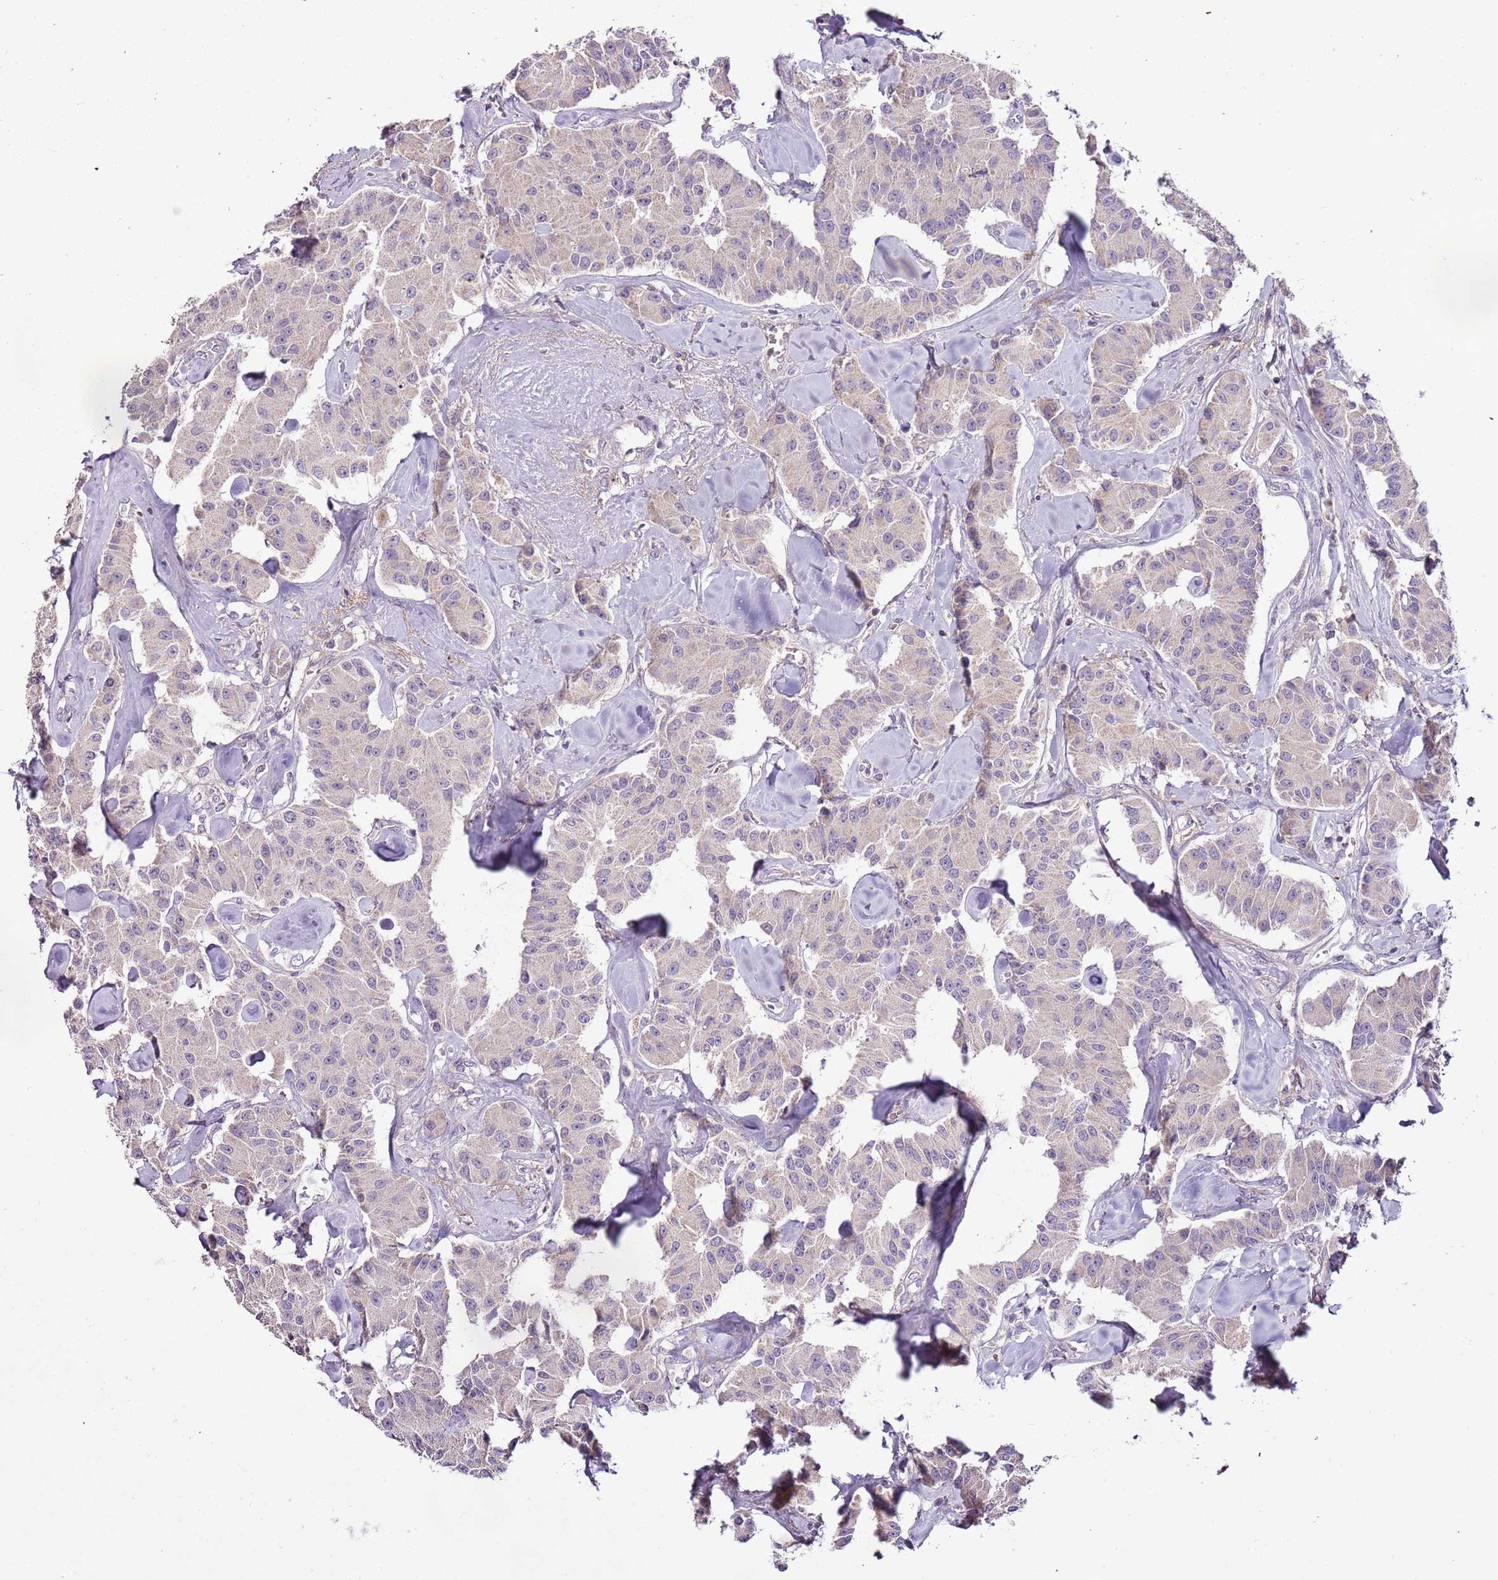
{"staining": {"intensity": "weak", "quantity": "<25%", "location": "cytoplasmic/membranous"}, "tissue": "carcinoid", "cell_type": "Tumor cells", "image_type": "cancer", "snomed": [{"axis": "morphology", "description": "Carcinoid, malignant, NOS"}, {"axis": "topography", "description": "Pancreas"}], "caption": "Human carcinoid stained for a protein using IHC exhibits no positivity in tumor cells.", "gene": "CMKLR1", "patient": {"sex": "male", "age": 41}}